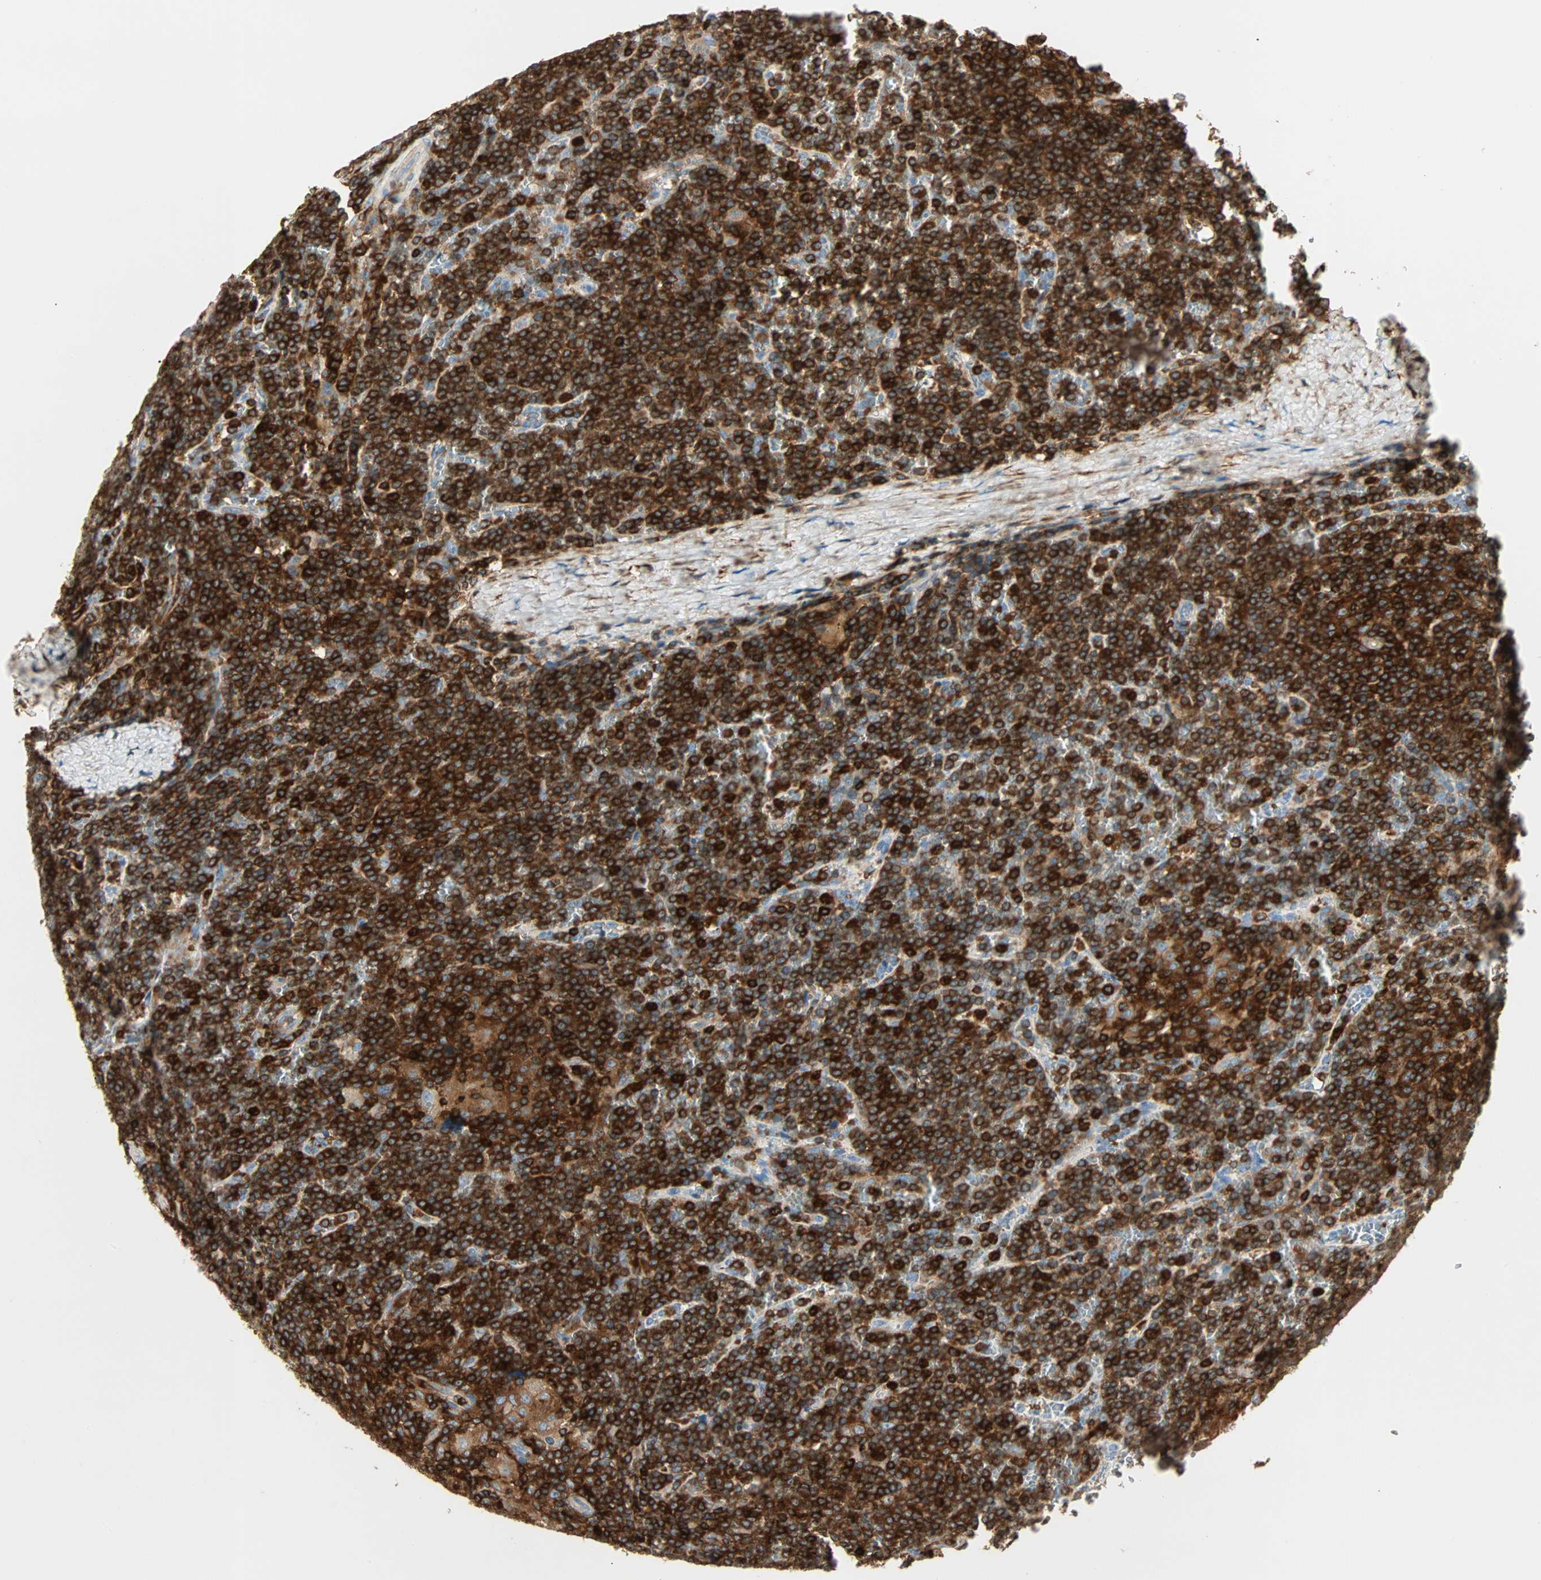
{"staining": {"intensity": "strong", "quantity": ">75%", "location": "cytoplasmic/membranous"}, "tissue": "lymphoma", "cell_type": "Tumor cells", "image_type": "cancer", "snomed": [{"axis": "morphology", "description": "Malignant lymphoma, non-Hodgkin's type, Low grade"}, {"axis": "topography", "description": "Spleen"}], "caption": "Strong cytoplasmic/membranous staining for a protein is present in about >75% of tumor cells of malignant lymphoma, non-Hodgkin's type (low-grade) using immunohistochemistry (IHC).", "gene": "FMNL1", "patient": {"sex": "female", "age": 19}}